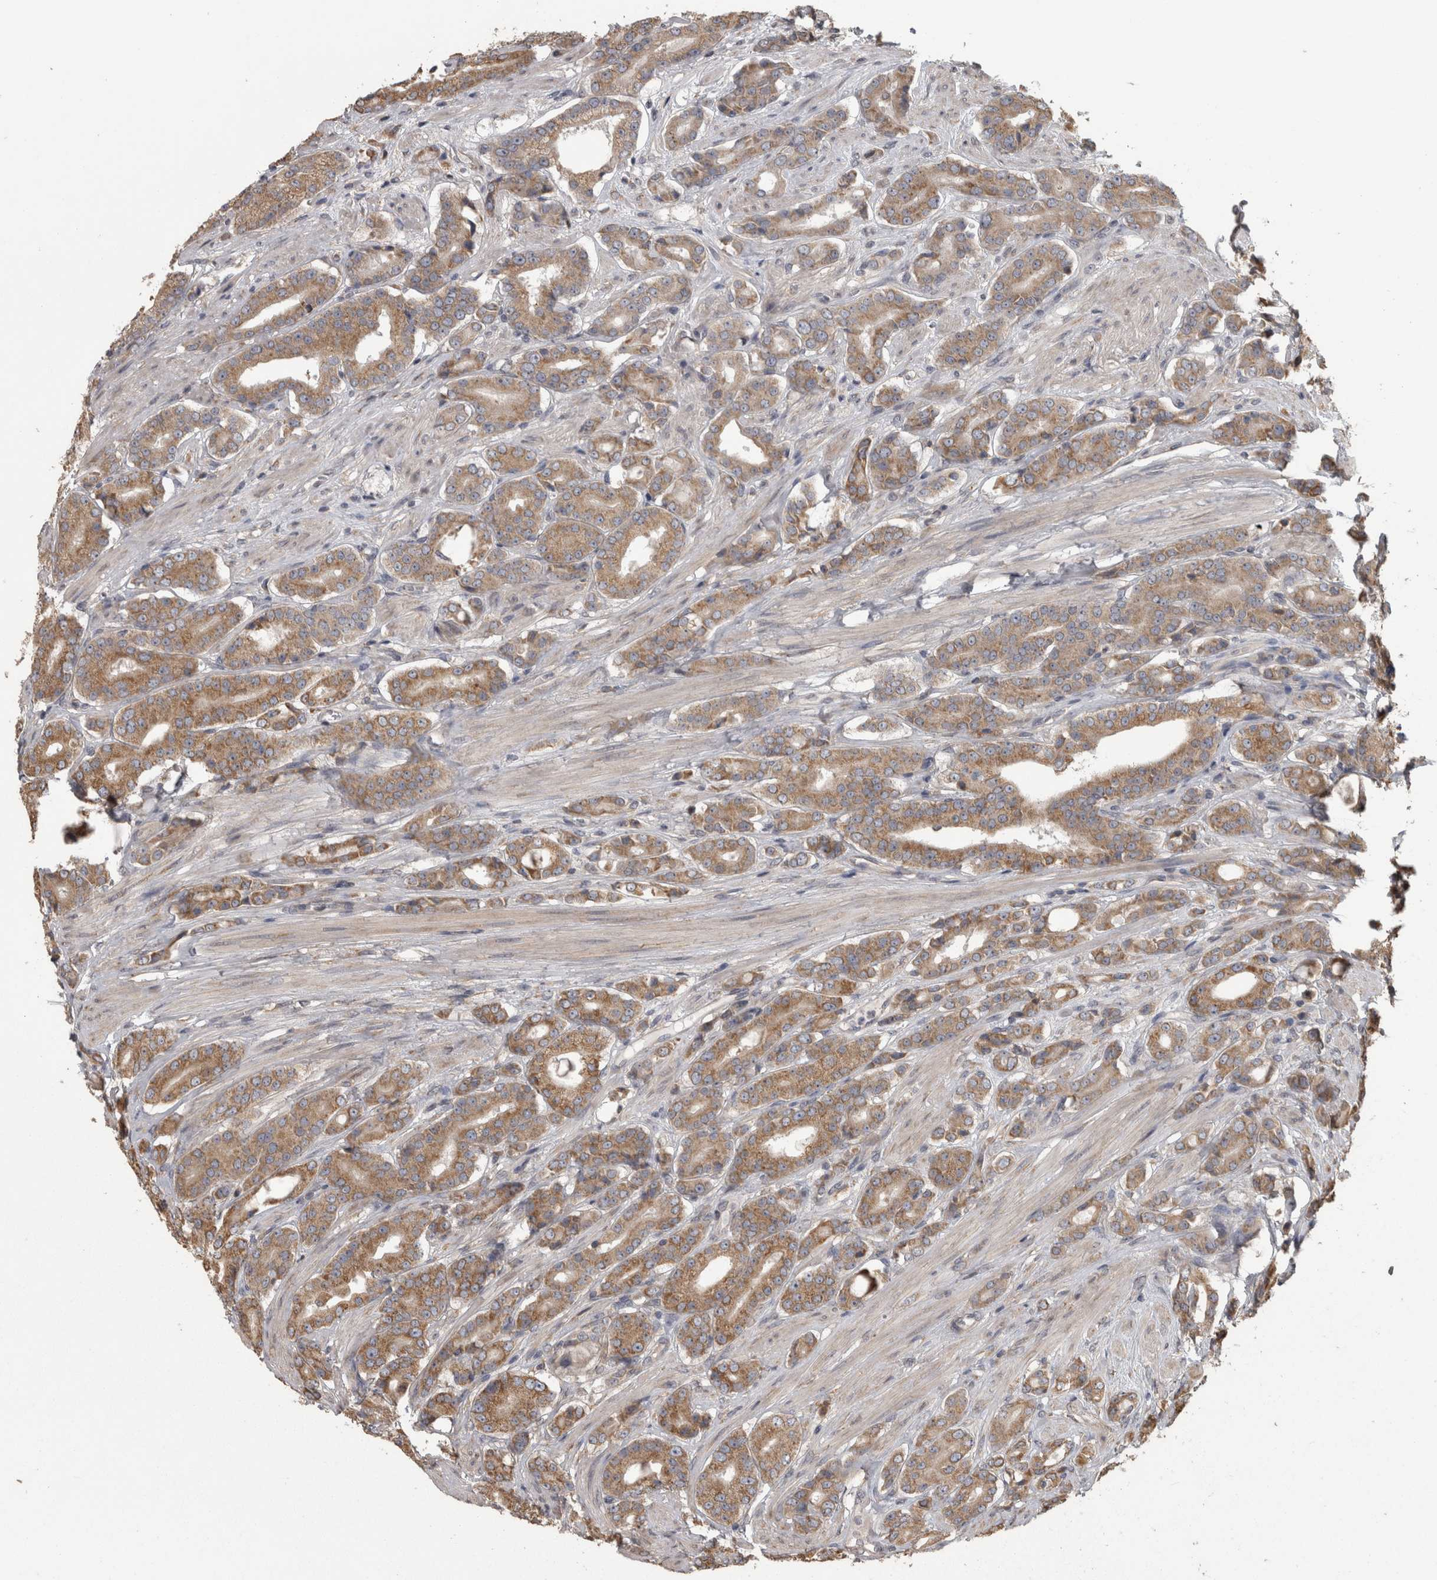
{"staining": {"intensity": "moderate", "quantity": ">75%", "location": "cytoplasmic/membranous"}, "tissue": "prostate cancer", "cell_type": "Tumor cells", "image_type": "cancer", "snomed": [{"axis": "morphology", "description": "Adenocarcinoma, High grade"}, {"axis": "topography", "description": "Prostate"}], "caption": "A photomicrograph of adenocarcinoma (high-grade) (prostate) stained for a protein demonstrates moderate cytoplasmic/membranous brown staining in tumor cells.", "gene": "RAB29", "patient": {"sex": "male", "age": 71}}